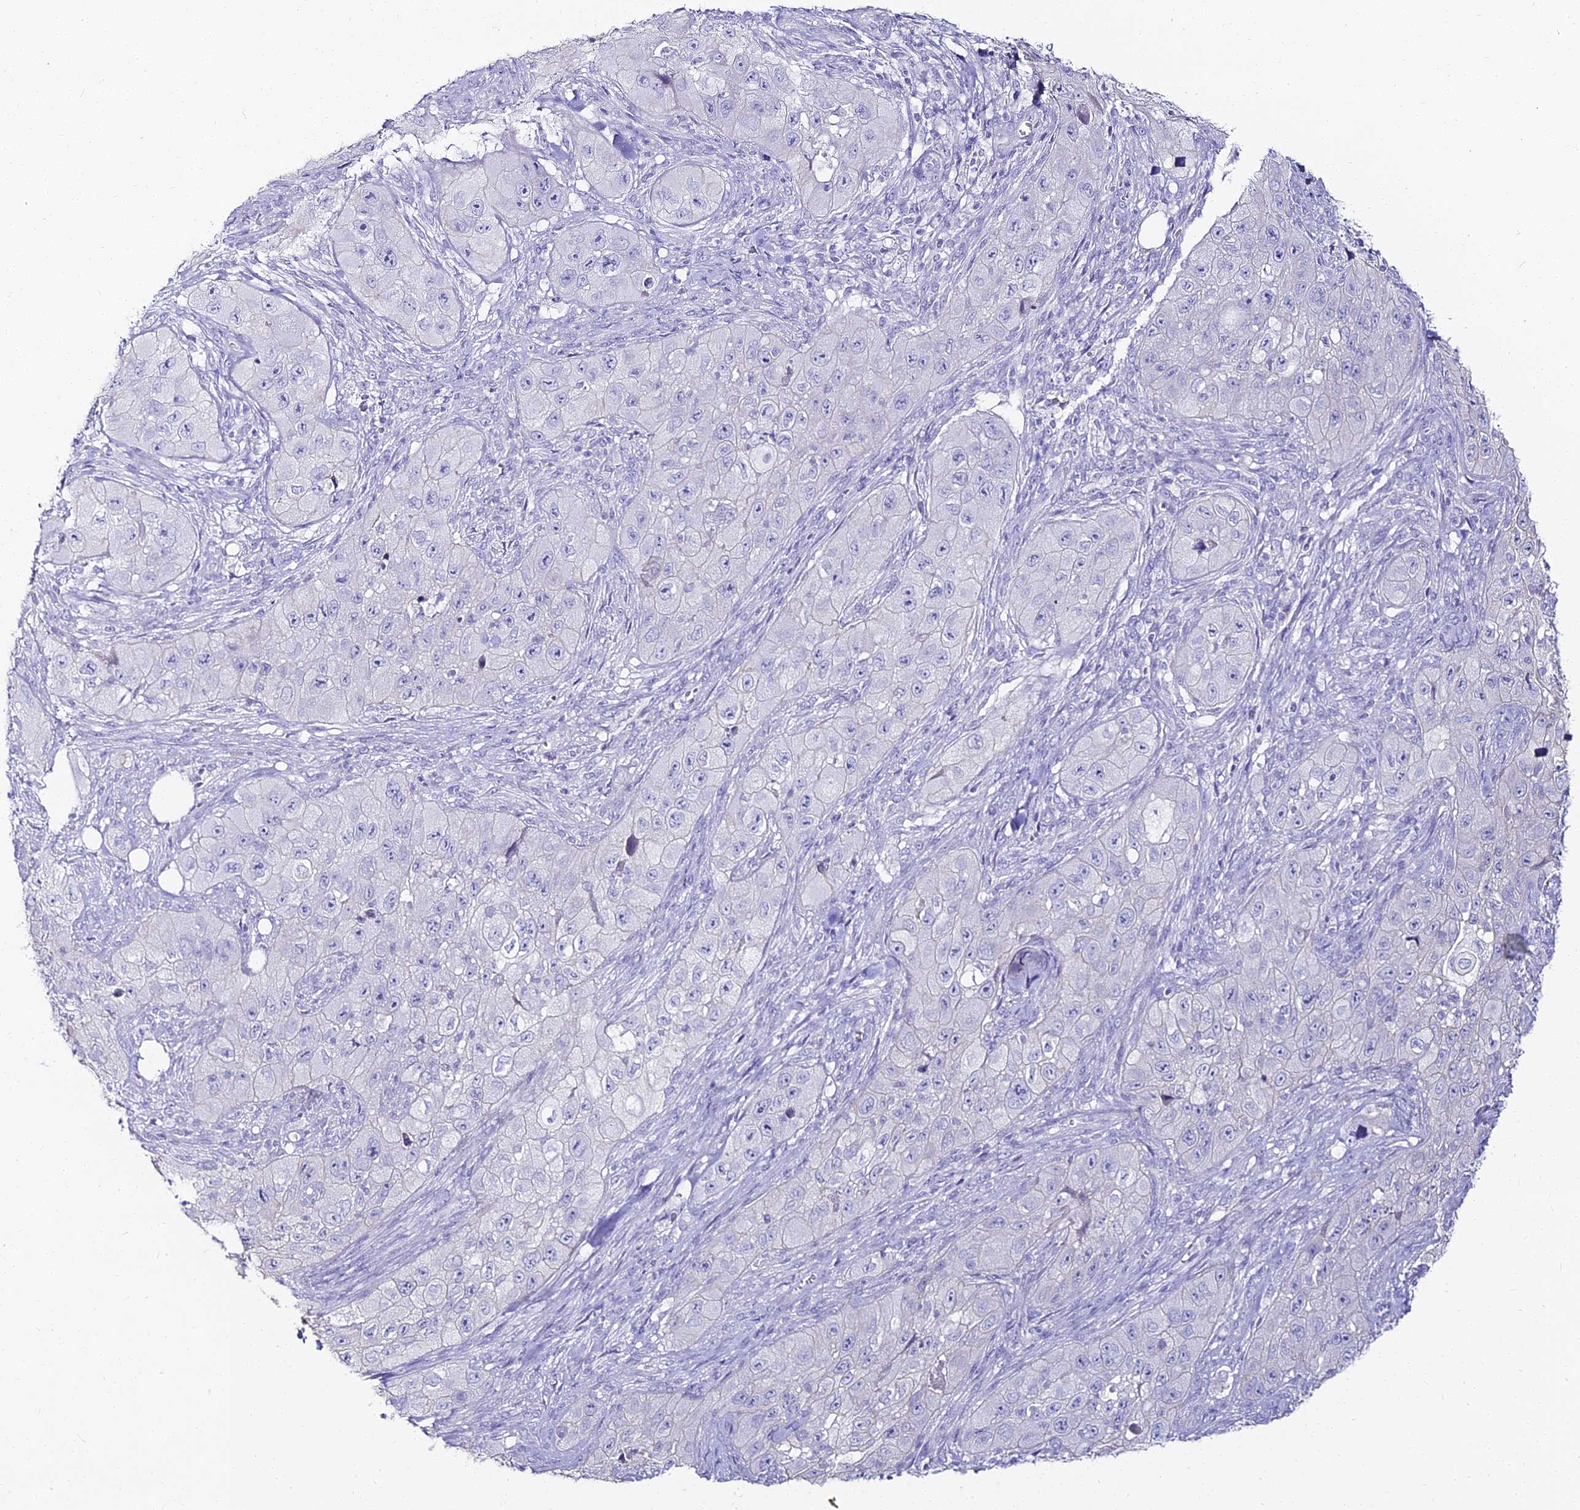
{"staining": {"intensity": "negative", "quantity": "none", "location": "none"}, "tissue": "skin cancer", "cell_type": "Tumor cells", "image_type": "cancer", "snomed": [{"axis": "morphology", "description": "Squamous cell carcinoma, NOS"}, {"axis": "topography", "description": "Skin"}, {"axis": "topography", "description": "Subcutis"}], "caption": "Immunohistochemistry (IHC) image of neoplastic tissue: skin cancer (squamous cell carcinoma) stained with DAB (3,3'-diaminobenzidine) demonstrates no significant protein staining in tumor cells.", "gene": "ALPG", "patient": {"sex": "male", "age": 73}}